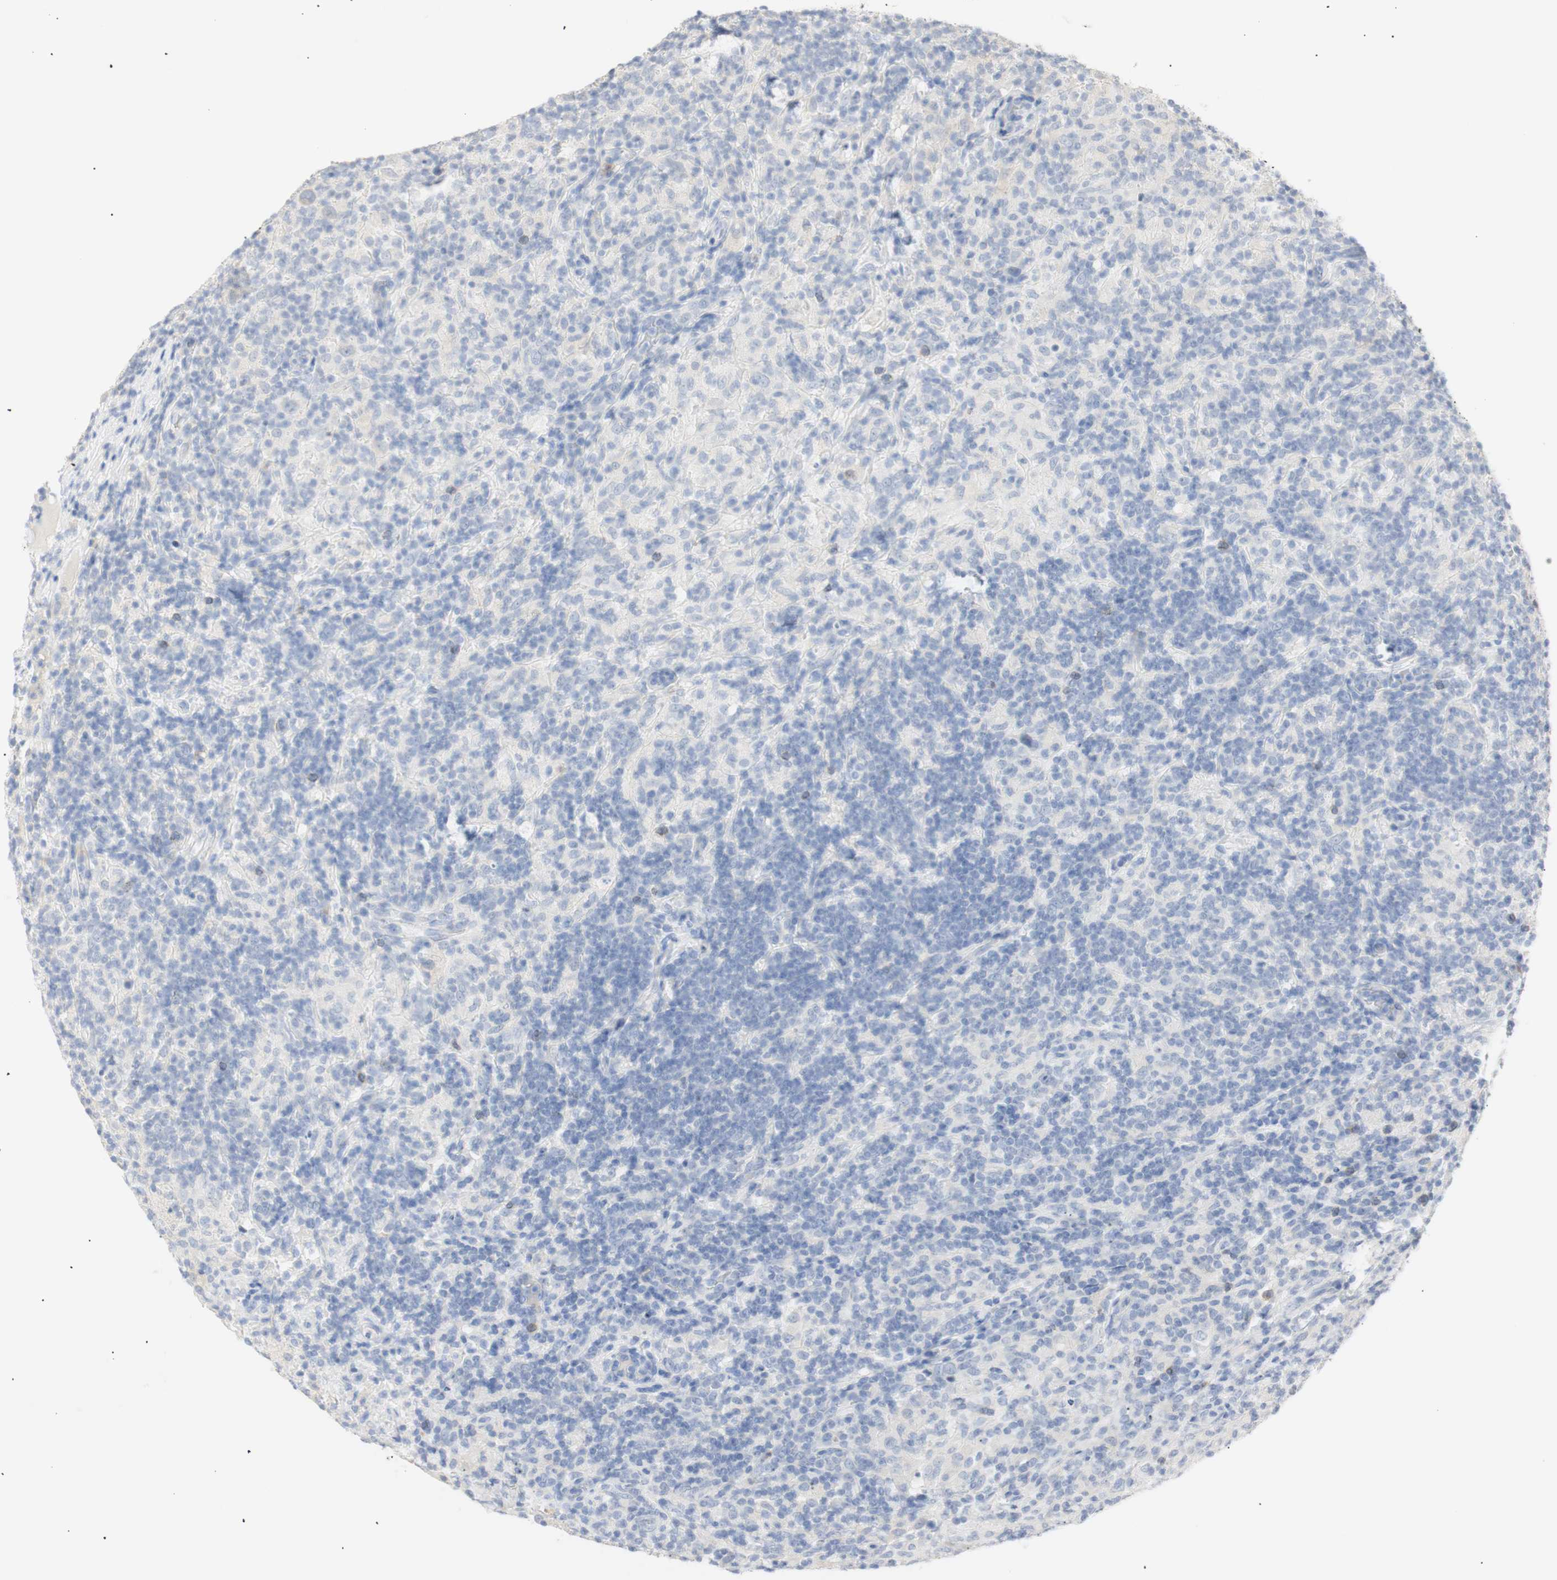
{"staining": {"intensity": "negative", "quantity": "none", "location": "none"}, "tissue": "lymphoma", "cell_type": "Tumor cells", "image_type": "cancer", "snomed": [{"axis": "morphology", "description": "Hodgkin's disease, NOS"}, {"axis": "topography", "description": "Lymph node"}], "caption": "Immunohistochemical staining of human Hodgkin's disease demonstrates no significant staining in tumor cells.", "gene": "B4GALNT3", "patient": {"sex": "male", "age": 70}}